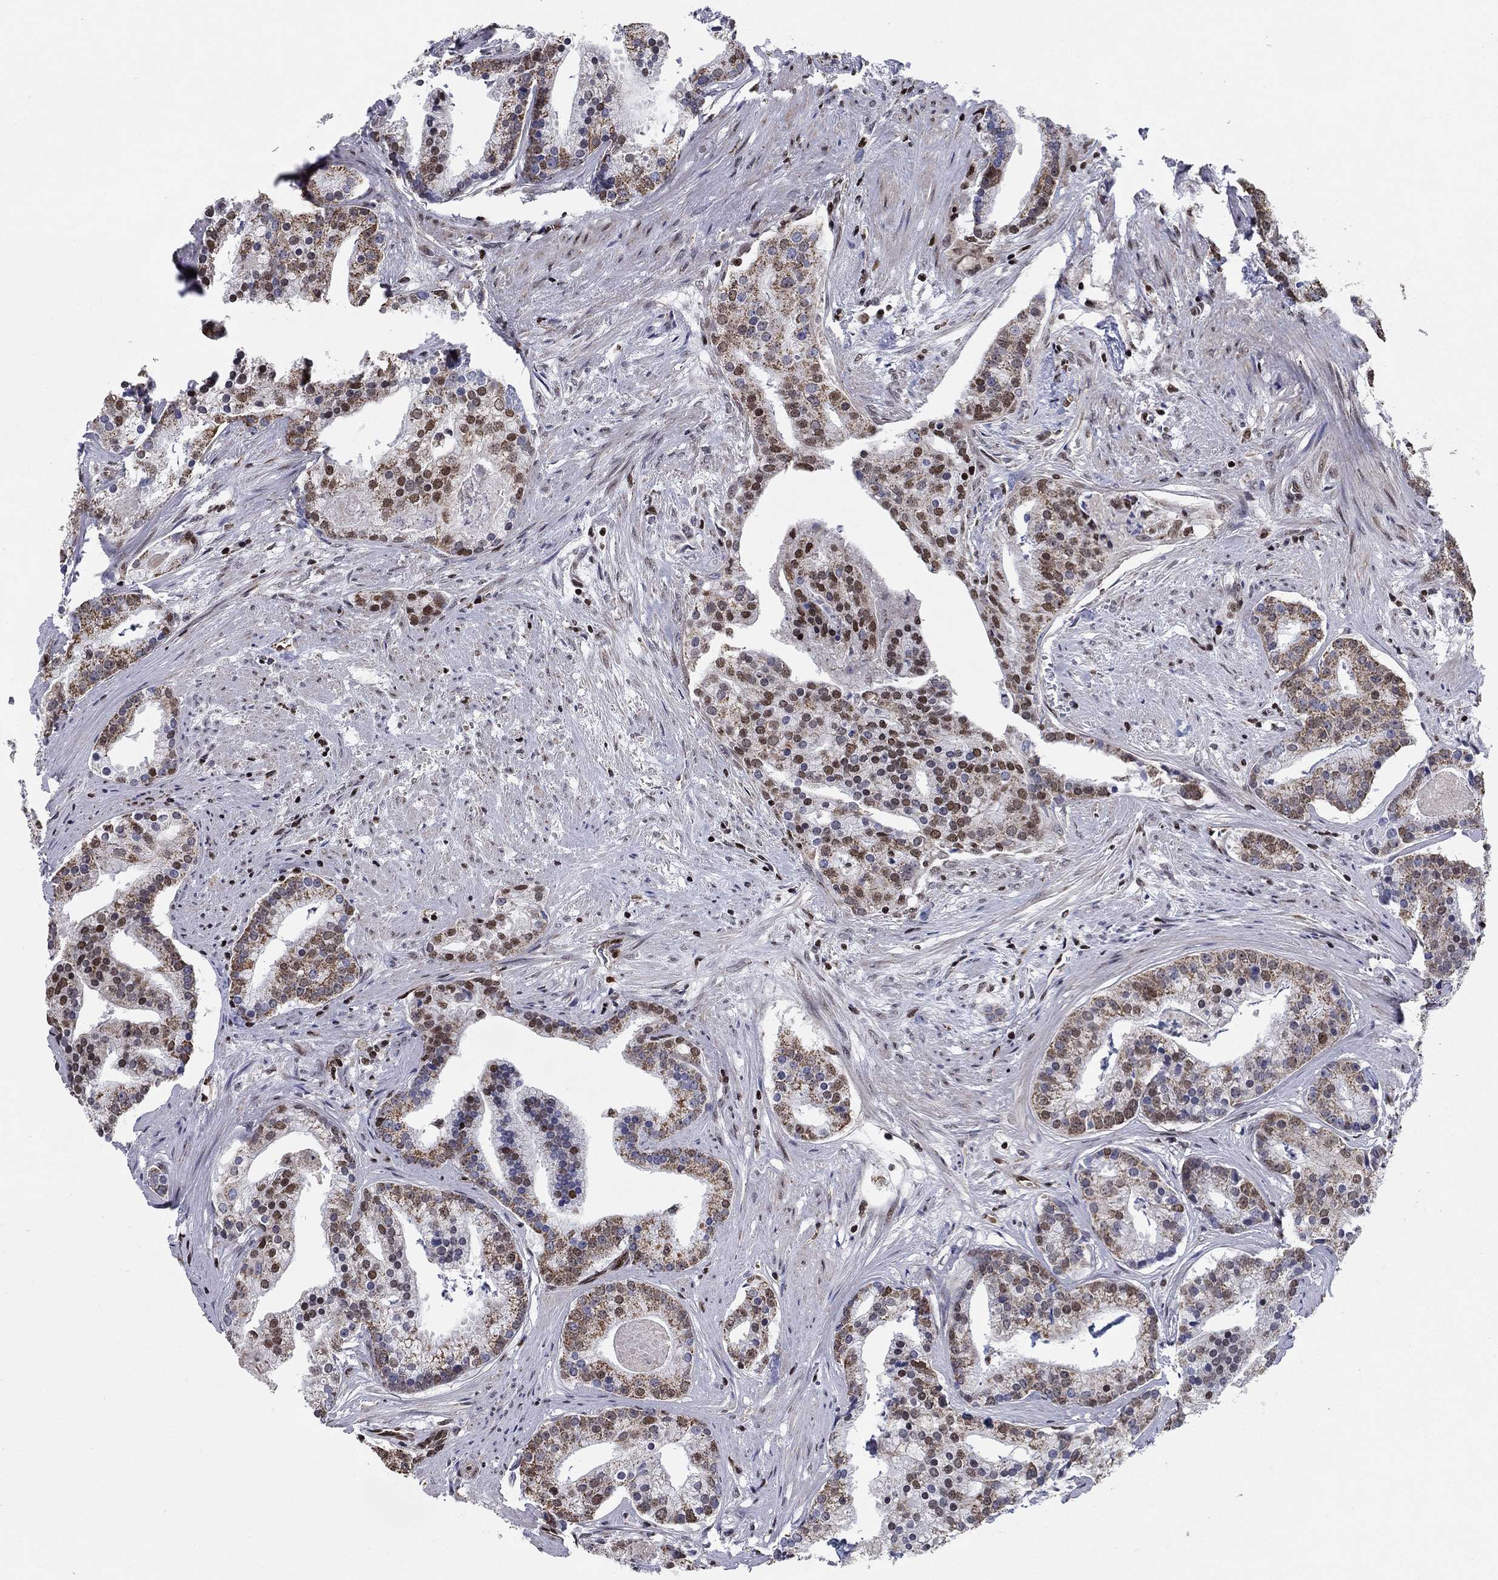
{"staining": {"intensity": "moderate", "quantity": "25%-75%", "location": "cytoplasmic/membranous,nuclear"}, "tissue": "prostate cancer", "cell_type": "Tumor cells", "image_type": "cancer", "snomed": [{"axis": "morphology", "description": "Adenocarcinoma, NOS"}, {"axis": "topography", "description": "Prostate and seminal vesicle, NOS"}, {"axis": "topography", "description": "Prostate"}], "caption": "Human adenocarcinoma (prostate) stained with a protein marker demonstrates moderate staining in tumor cells.", "gene": "N4BP2", "patient": {"sex": "male", "age": 44}}